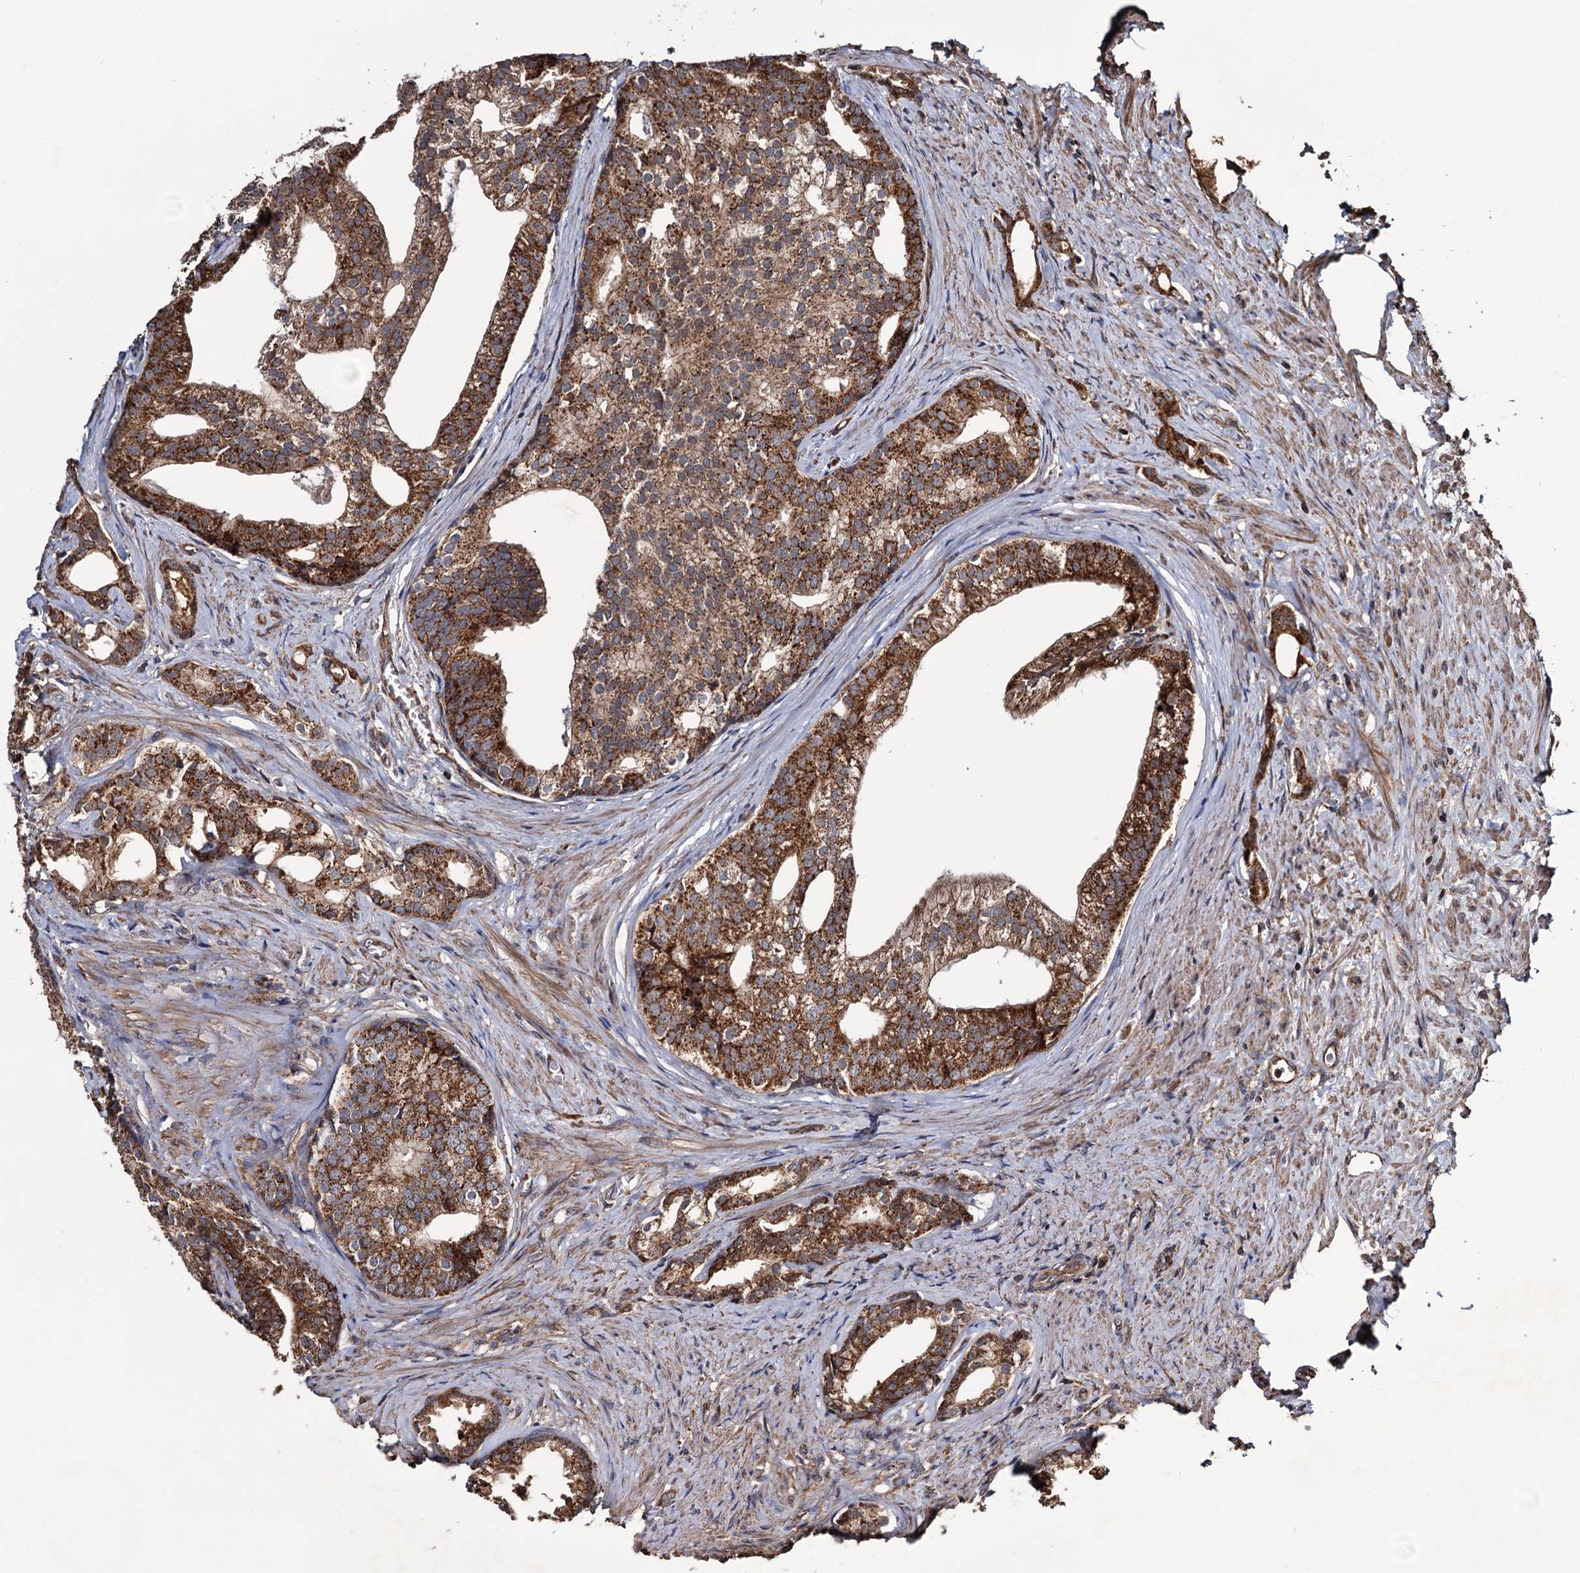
{"staining": {"intensity": "strong", "quantity": ">75%", "location": "cytoplasmic/membranous"}, "tissue": "prostate cancer", "cell_type": "Tumor cells", "image_type": "cancer", "snomed": [{"axis": "morphology", "description": "Adenocarcinoma, Low grade"}, {"axis": "topography", "description": "Prostate"}], "caption": "Strong cytoplasmic/membranous protein positivity is seen in approximately >75% of tumor cells in low-grade adenocarcinoma (prostate).", "gene": "MRPL42", "patient": {"sex": "male", "age": 71}}